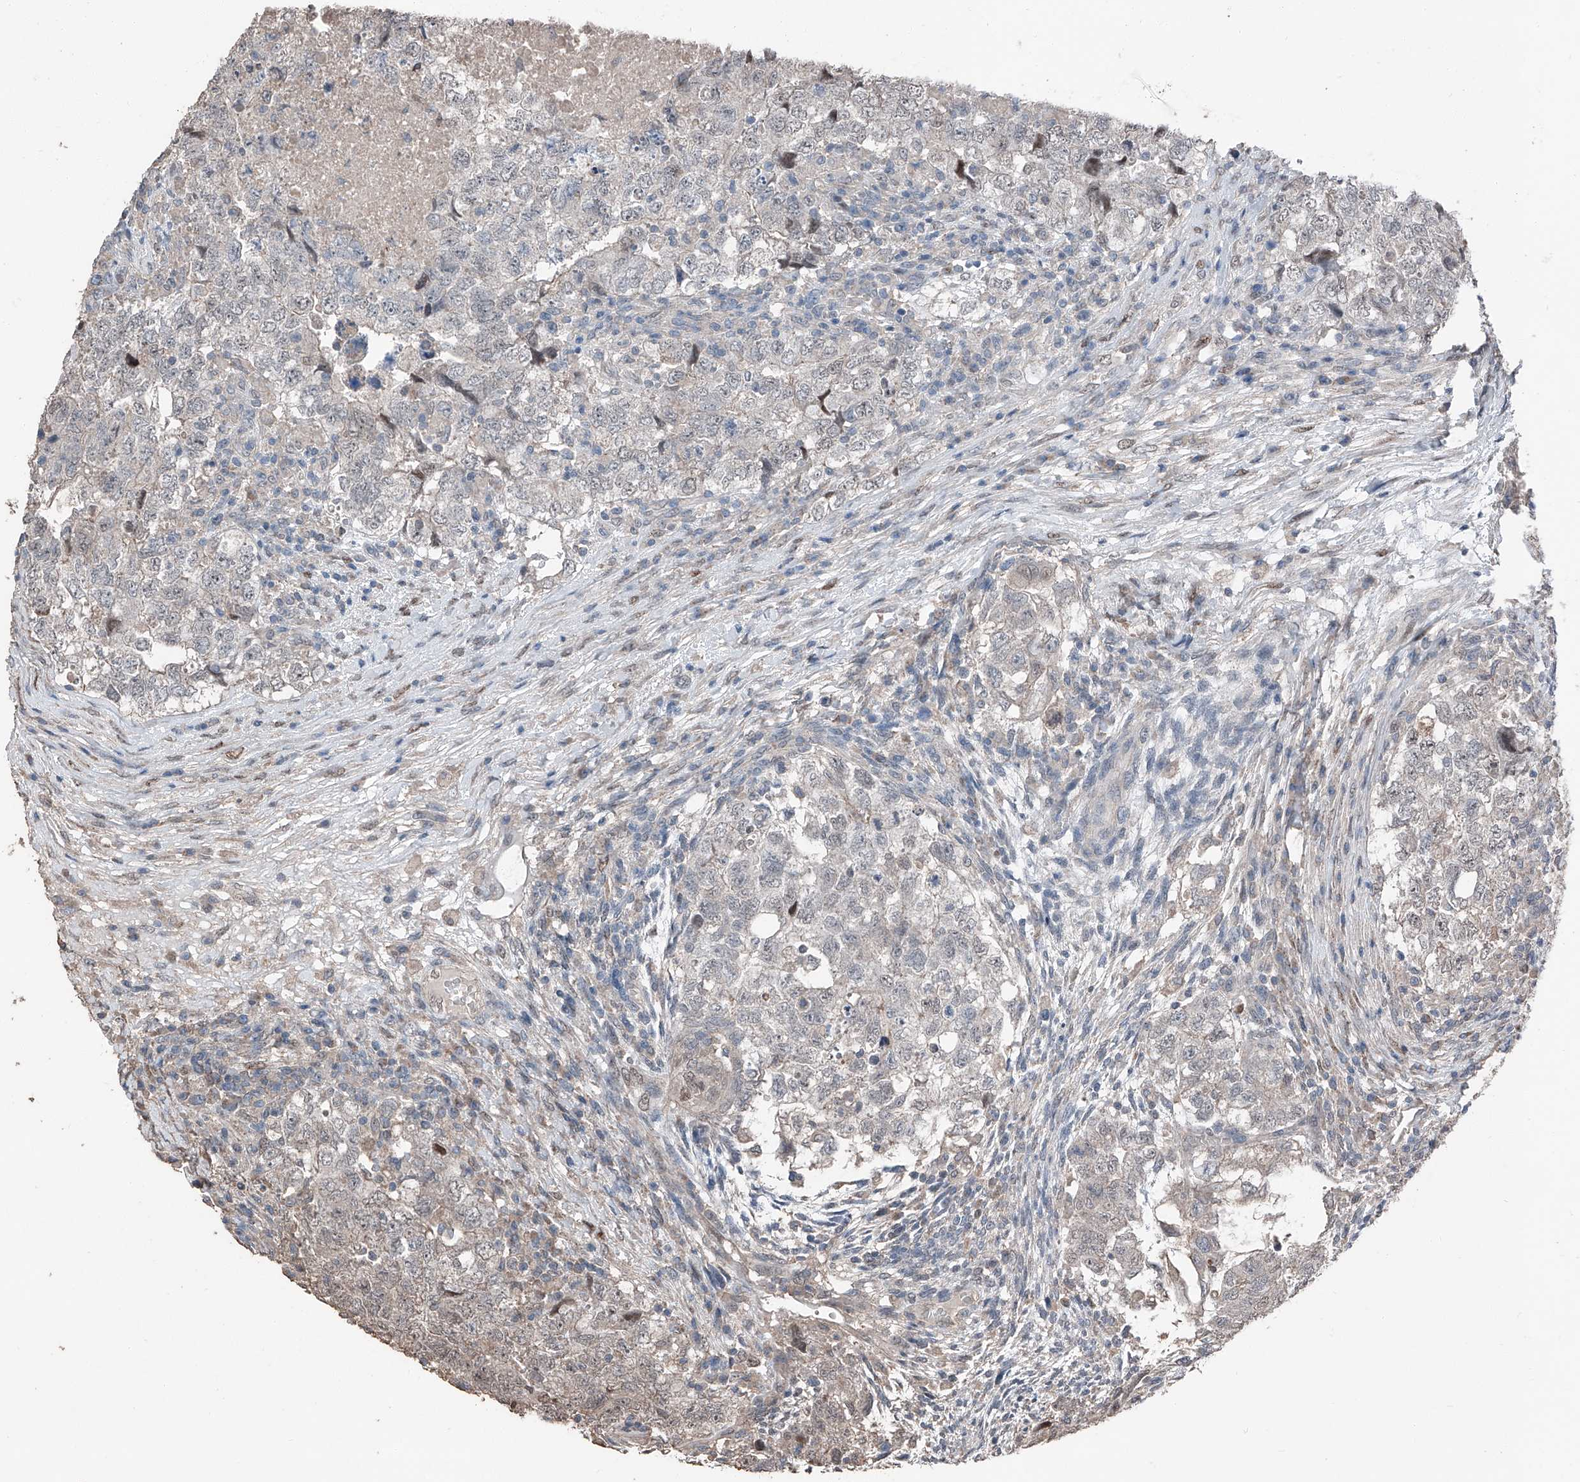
{"staining": {"intensity": "negative", "quantity": "none", "location": "none"}, "tissue": "testis cancer", "cell_type": "Tumor cells", "image_type": "cancer", "snomed": [{"axis": "morphology", "description": "Carcinoma, Embryonal, NOS"}, {"axis": "topography", "description": "Testis"}], "caption": "This is a image of immunohistochemistry (IHC) staining of testis cancer (embryonal carcinoma), which shows no positivity in tumor cells.", "gene": "MAMLD1", "patient": {"sex": "male", "age": 37}}